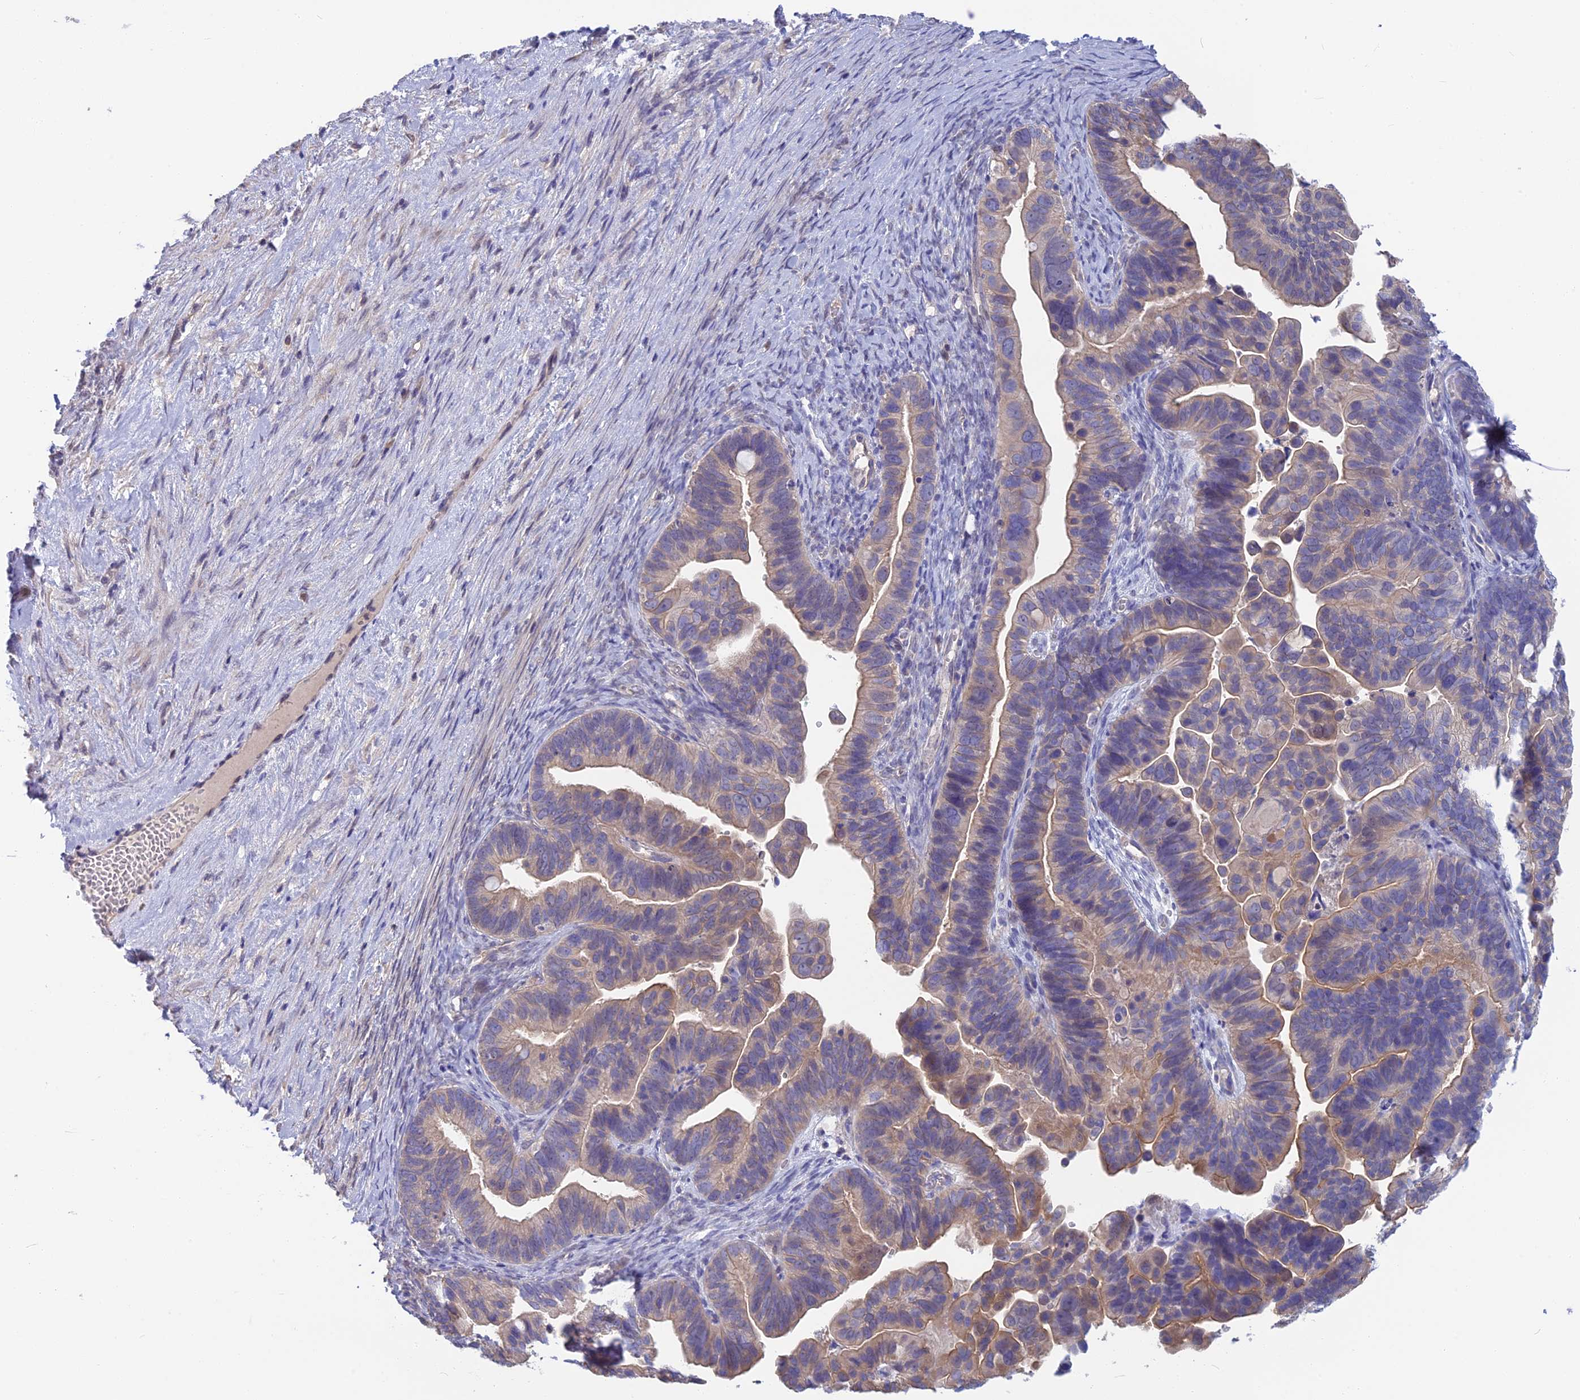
{"staining": {"intensity": "weak", "quantity": "25%-75%", "location": "cytoplasmic/membranous"}, "tissue": "ovarian cancer", "cell_type": "Tumor cells", "image_type": "cancer", "snomed": [{"axis": "morphology", "description": "Cystadenocarcinoma, serous, NOS"}, {"axis": "topography", "description": "Ovary"}], "caption": "Serous cystadenocarcinoma (ovarian) stained for a protein reveals weak cytoplasmic/membranous positivity in tumor cells. Nuclei are stained in blue.", "gene": "SNAP91", "patient": {"sex": "female", "age": 56}}